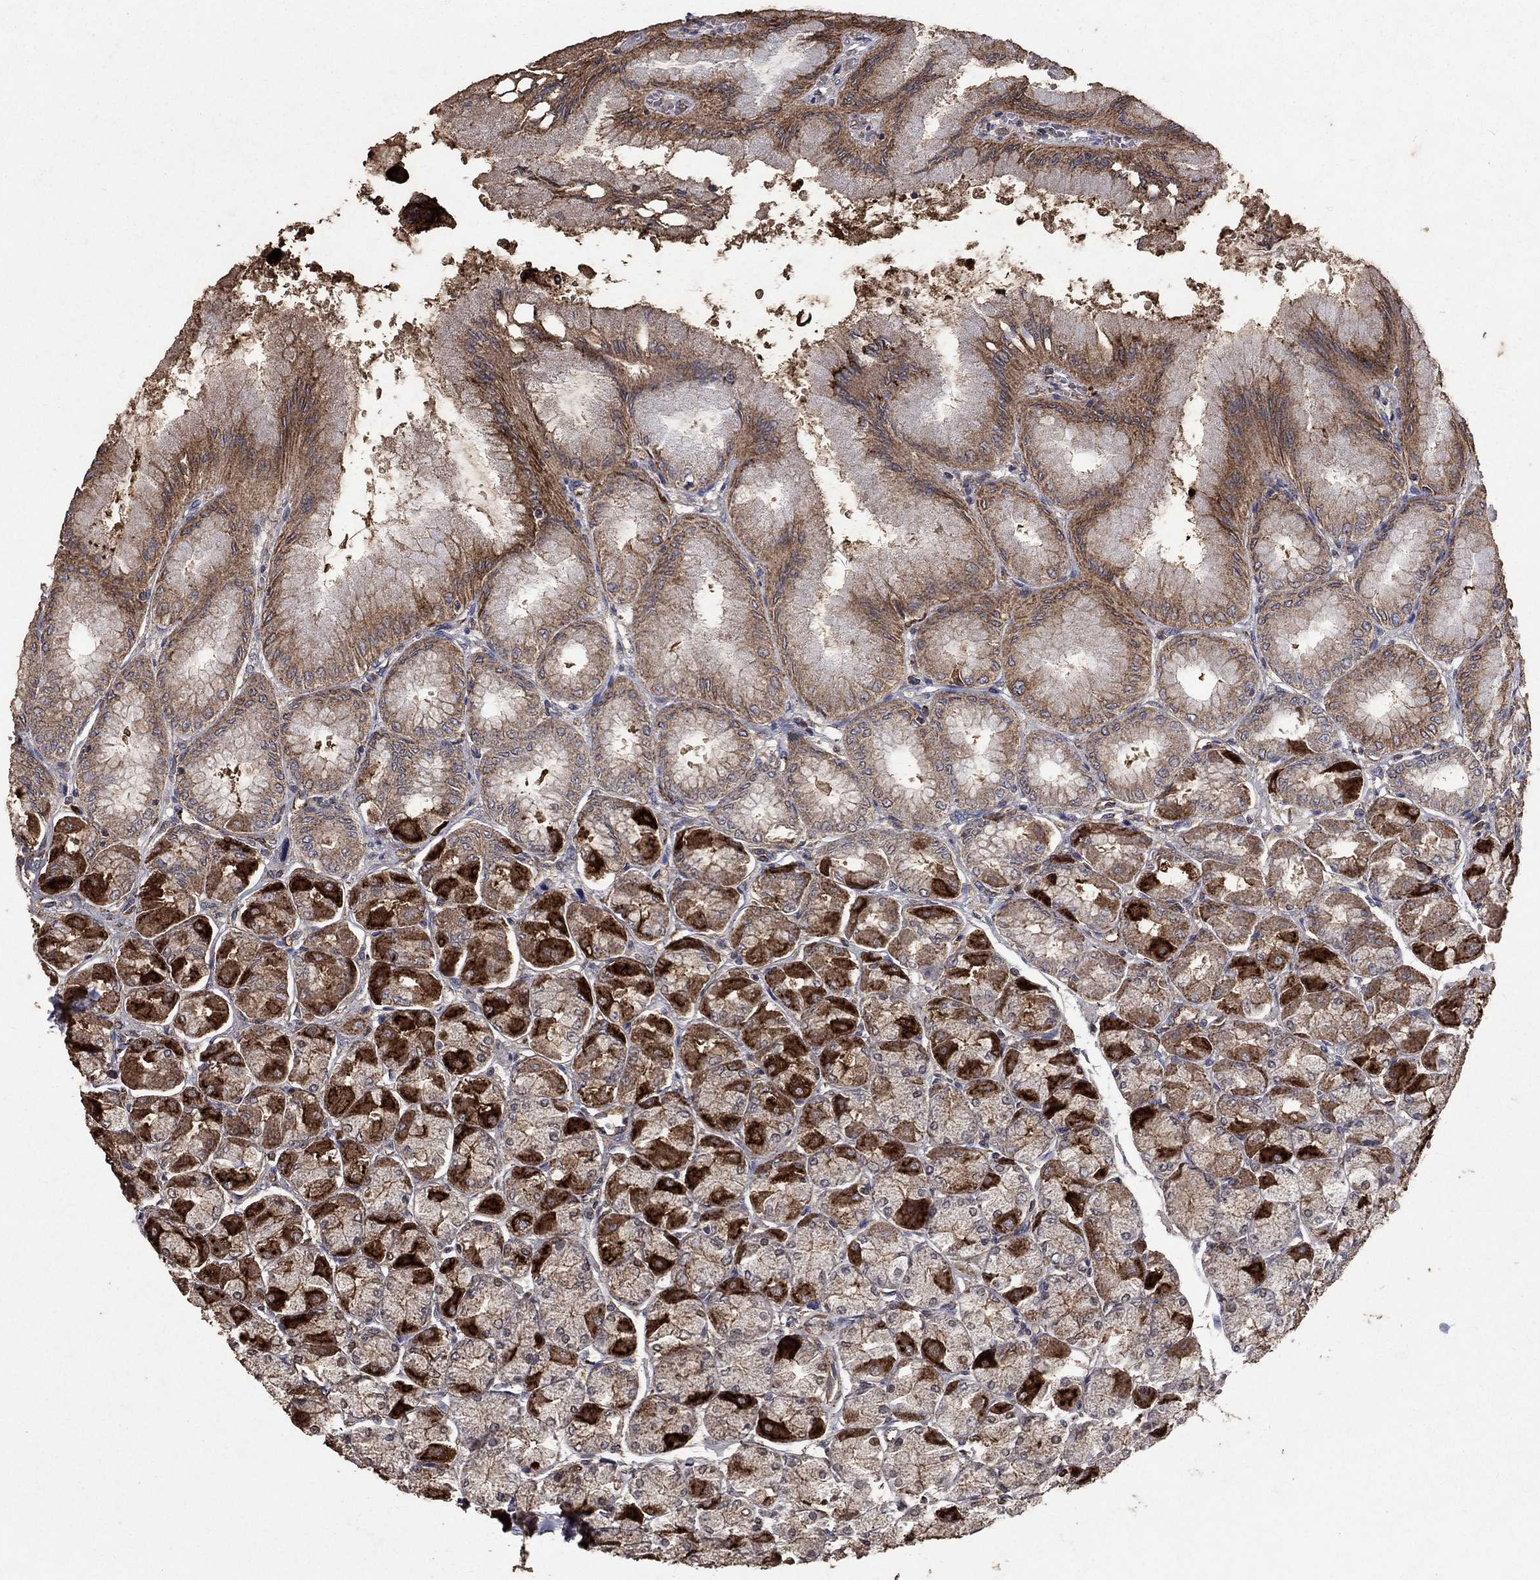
{"staining": {"intensity": "strong", "quantity": "25%-75%", "location": "cytoplasmic/membranous"}, "tissue": "stomach", "cell_type": "Glandular cells", "image_type": "normal", "snomed": [{"axis": "morphology", "description": "Normal tissue, NOS"}, {"axis": "topography", "description": "Stomach, upper"}], "caption": "Immunohistochemistry (IHC) (DAB (3,3'-diaminobenzidine)) staining of benign stomach exhibits strong cytoplasmic/membranous protein positivity in about 25%-75% of glandular cells.", "gene": "CD24", "patient": {"sex": "male", "age": 60}}